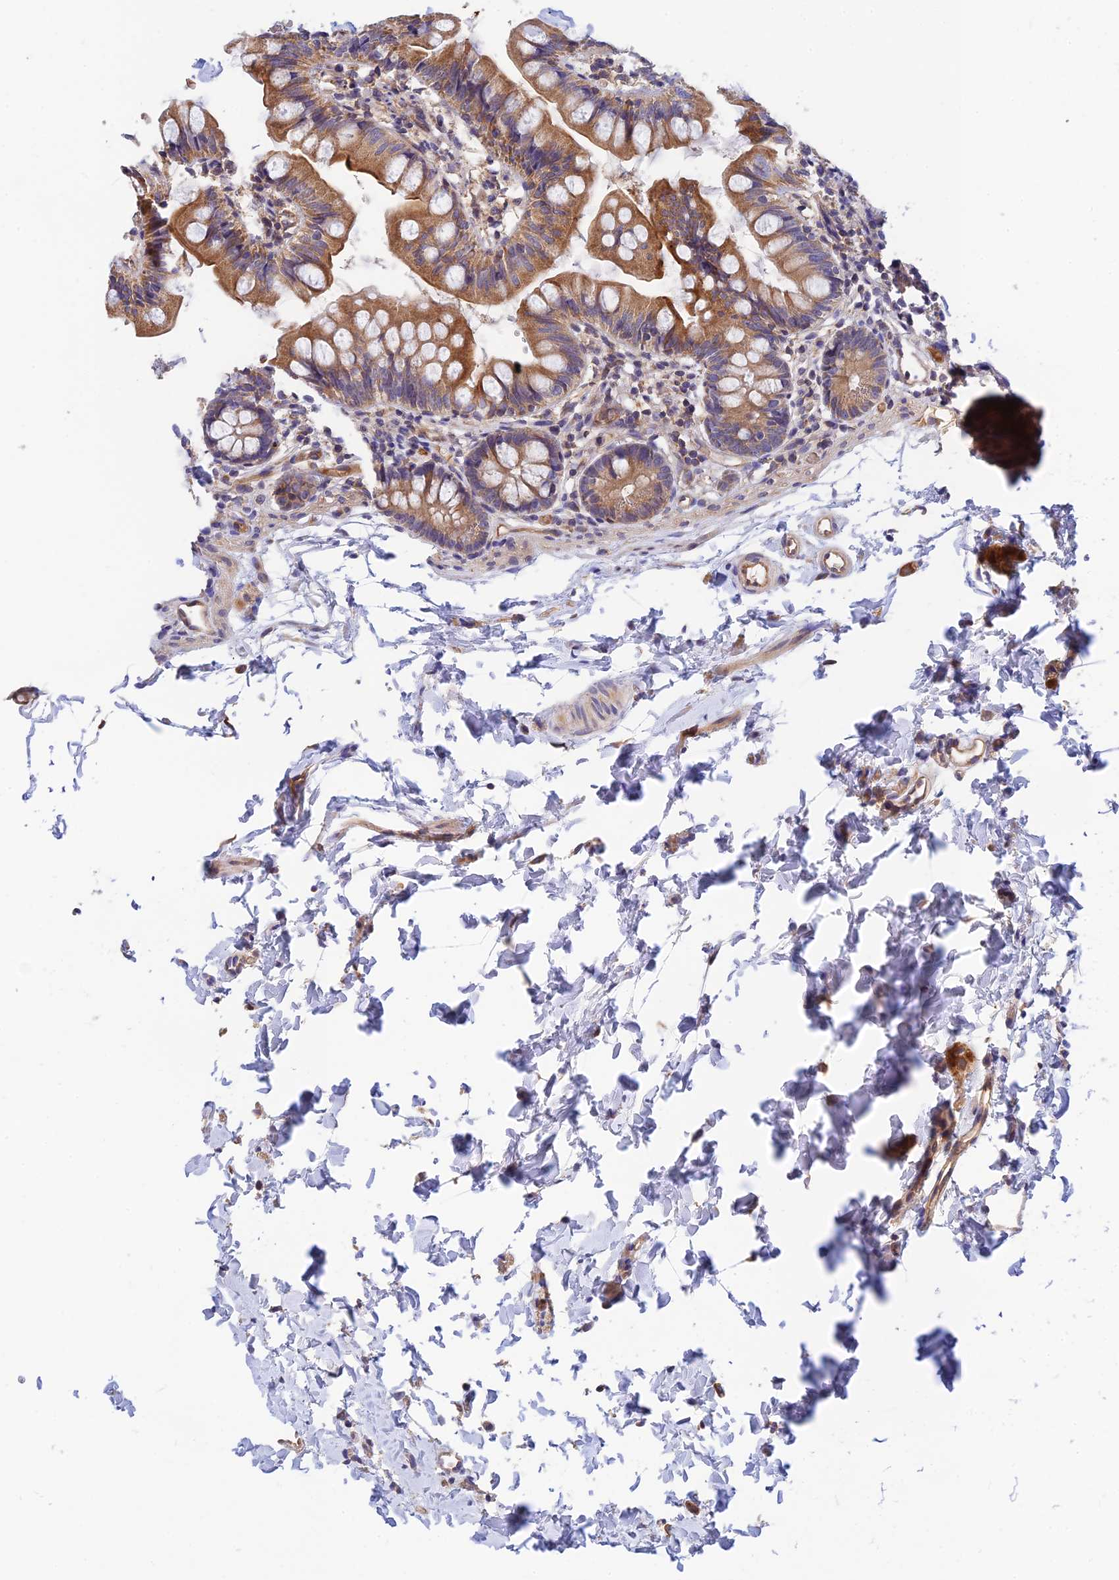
{"staining": {"intensity": "moderate", "quantity": ">75%", "location": "cytoplasmic/membranous"}, "tissue": "small intestine", "cell_type": "Glandular cells", "image_type": "normal", "snomed": [{"axis": "morphology", "description": "Normal tissue, NOS"}, {"axis": "topography", "description": "Small intestine"}], "caption": "The immunohistochemical stain shows moderate cytoplasmic/membranous staining in glandular cells of unremarkable small intestine. The staining was performed using DAB to visualize the protein expression in brown, while the nuclei were stained in blue with hematoxylin (Magnification: 20x).", "gene": "RANBP6", "patient": {"sex": "male", "age": 7}}